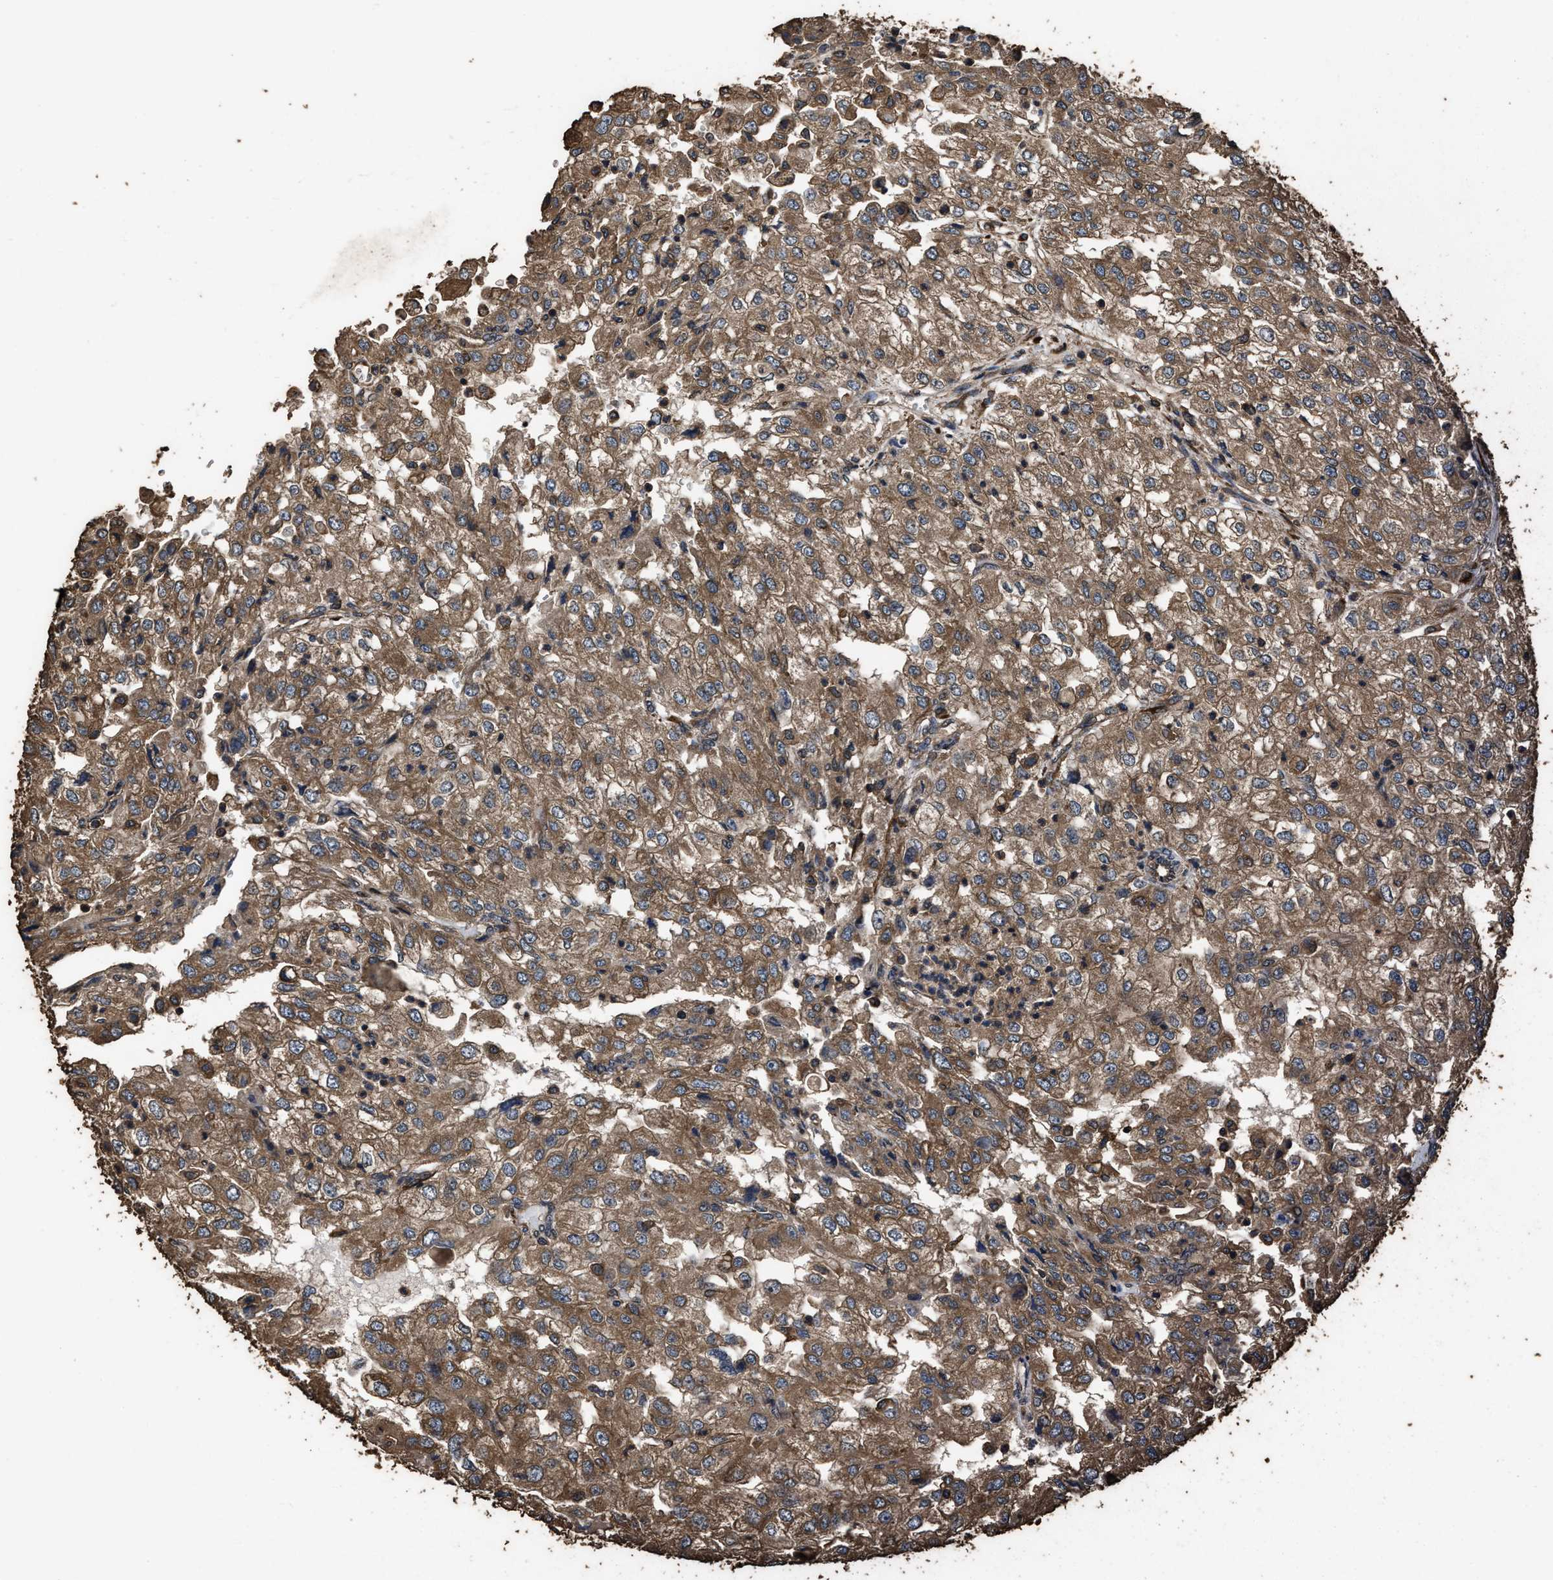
{"staining": {"intensity": "moderate", "quantity": ">75%", "location": "cytoplasmic/membranous"}, "tissue": "renal cancer", "cell_type": "Tumor cells", "image_type": "cancer", "snomed": [{"axis": "morphology", "description": "Adenocarcinoma, NOS"}, {"axis": "topography", "description": "Kidney"}], "caption": "Approximately >75% of tumor cells in human adenocarcinoma (renal) reveal moderate cytoplasmic/membranous protein positivity as visualized by brown immunohistochemical staining.", "gene": "ZMYND19", "patient": {"sex": "female", "age": 54}}